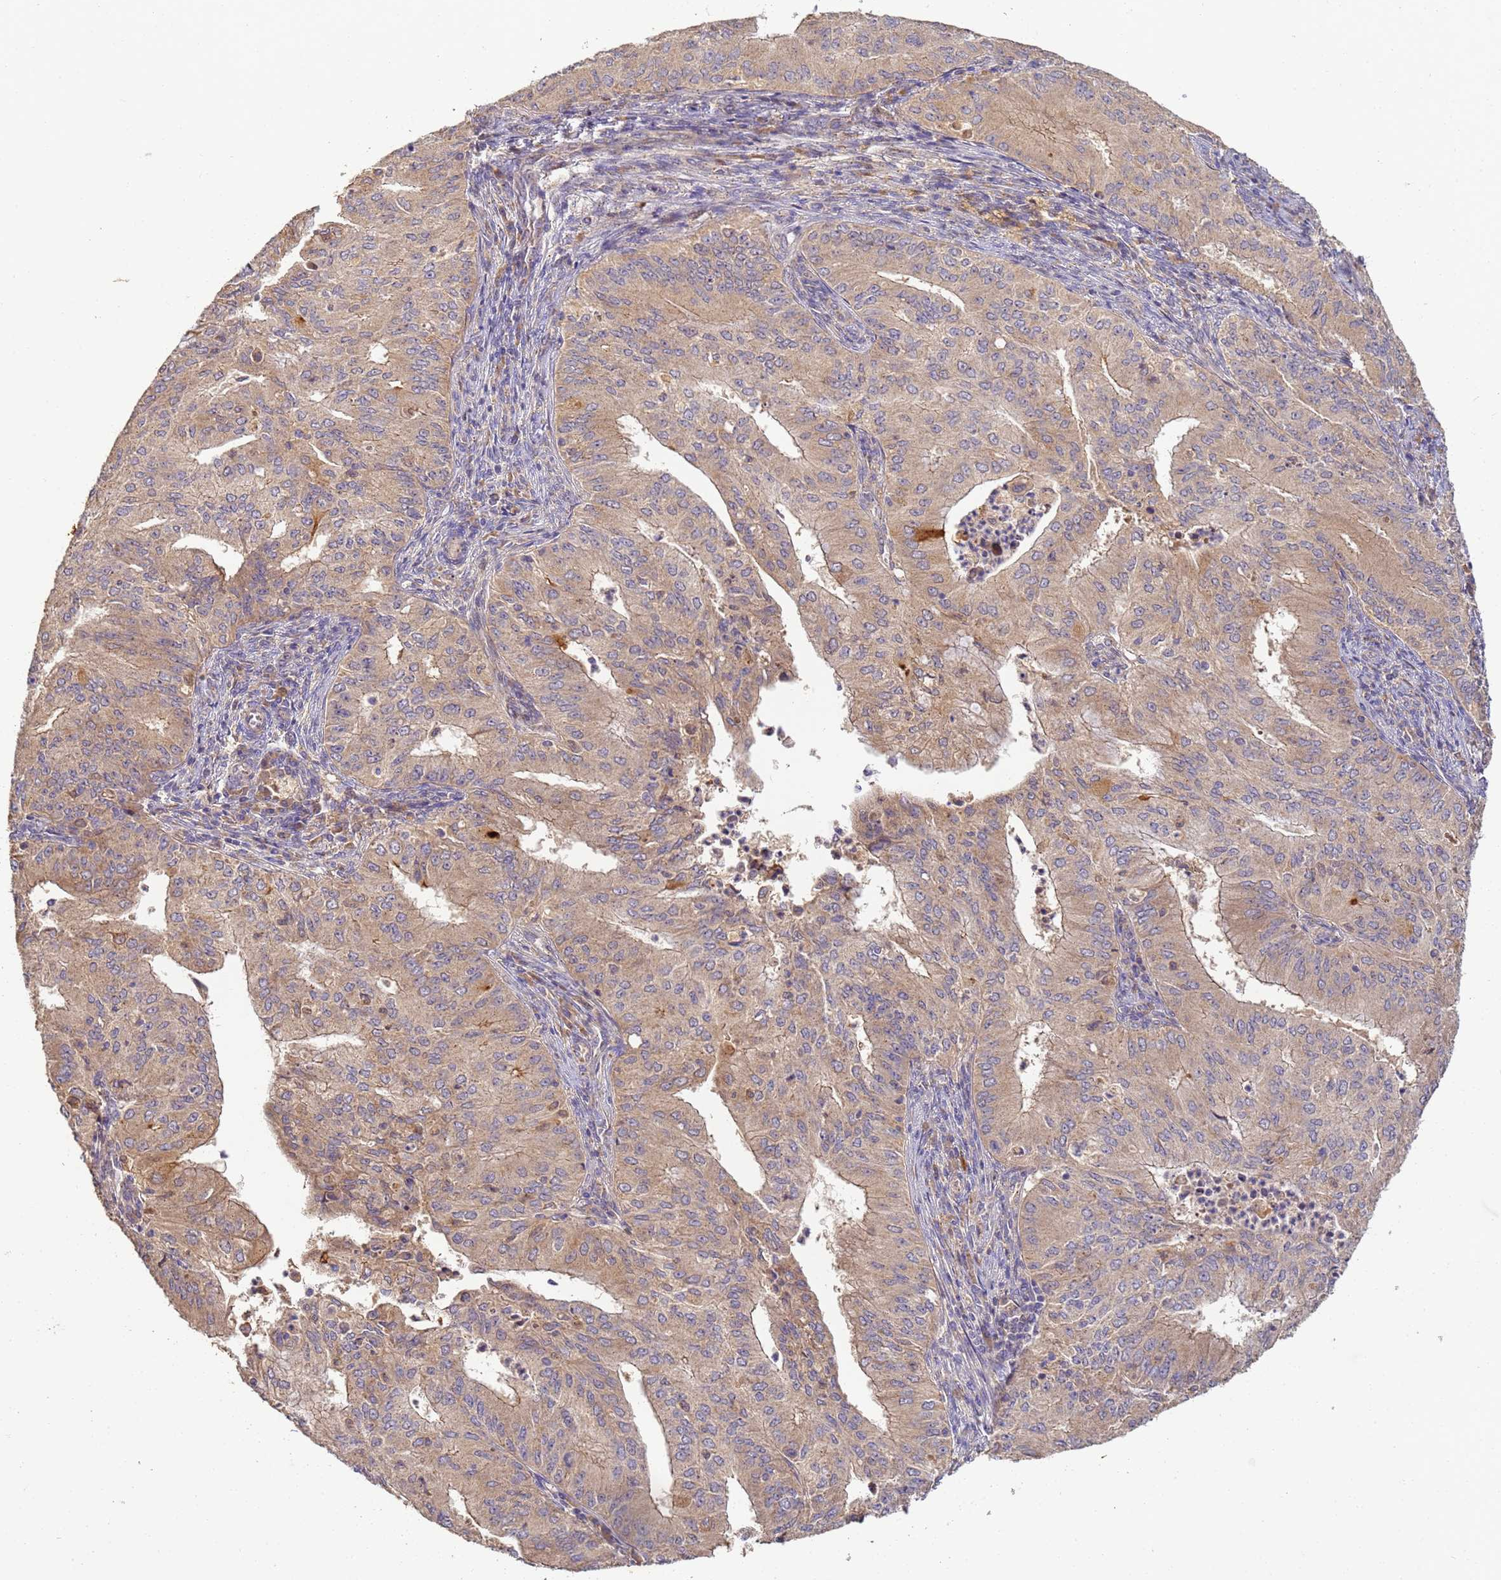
{"staining": {"intensity": "weak", "quantity": ">75%", "location": "cytoplasmic/membranous"}, "tissue": "endometrial cancer", "cell_type": "Tumor cells", "image_type": "cancer", "snomed": [{"axis": "morphology", "description": "Adenocarcinoma, NOS"}, {"axis": "topography", "description": "Endometrium"}], "caption": "Endometrial cancer was stained to show a protein in brown. There is low levels of weak cytoplasmic/membranous staining in approximately >75% of tumor cells.", "gene": "TIGAR", "patient": {"sex": "female", "age": 50}}